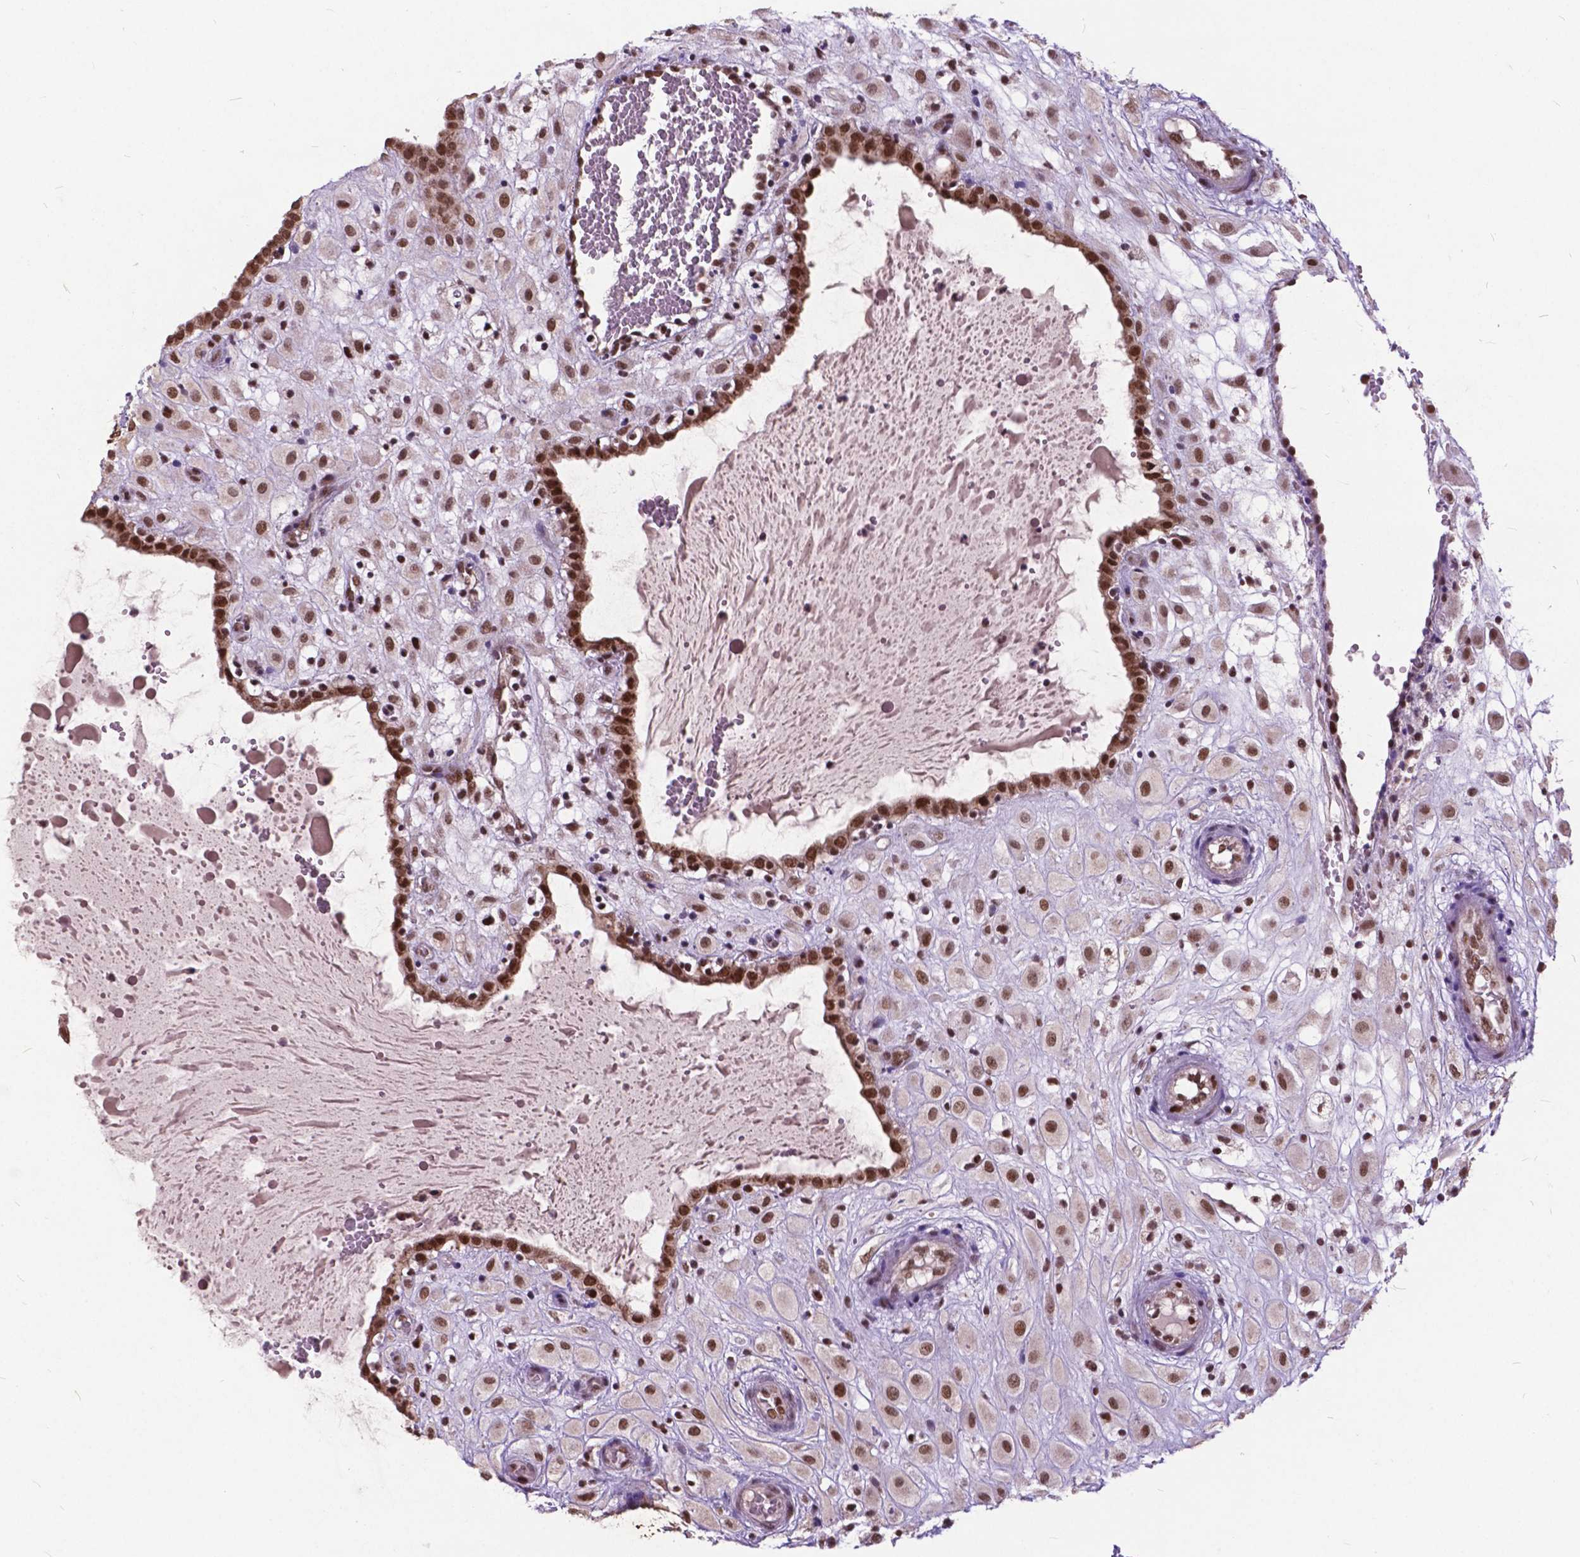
{"staining": {"intensity": "moderate", "quantity": ">75%", "location": "nuclear"}, "tissue": "placenta", "cell_type": "Decidual cells", "image_type": "normal", "snomed": [{"axis": "morphology", "description": "Normal tissue, NOS"}, {"axis": "topography", "description": "Placenta"}], "caption": "Decidual cells display medium levels of moderate nuclear staining in approximately >75% of cells in unremarkable human placenta.", "gene": "MSH2", "patient": {"sex": "female", "age": 24}}